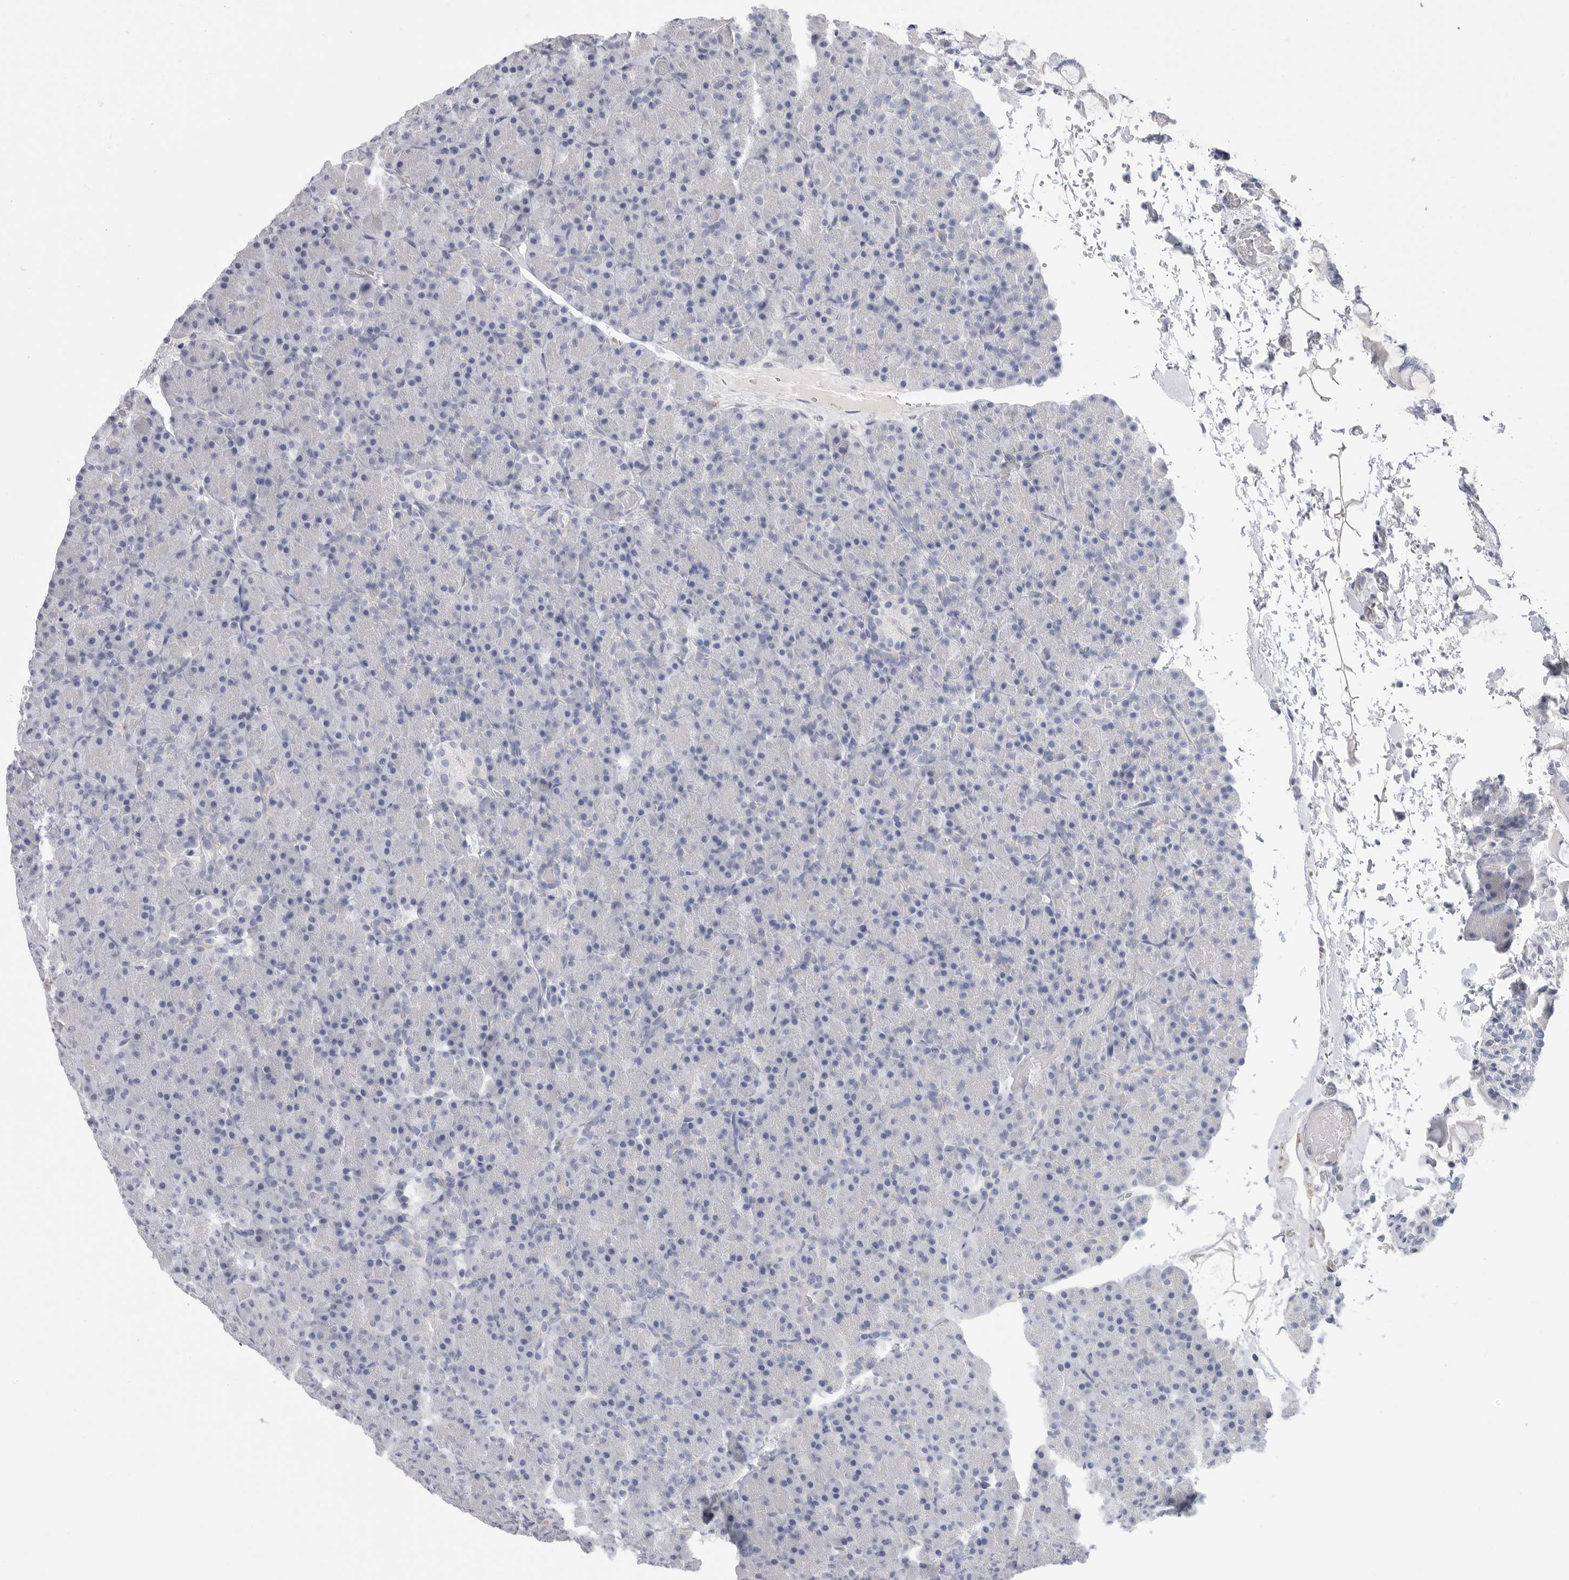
{"staining": {"intensity": "negative", "quantity": "none", "location": "none"}, "tissue": "pancreas", "cell_type": "Exocrine glandular cells", "image_type": "normal", "snomed": [{"axis": "morphology", "description": "Normal tissue, NOS"}, {"axis": "topography", "description": "Pancreas"}], "caption": "Immunohistochemistry of normal human pancreas shows no positivity in exocrine glandular cells.", "gene": "CAMK2B", "patient": {"sex": "female", "age": 43}}